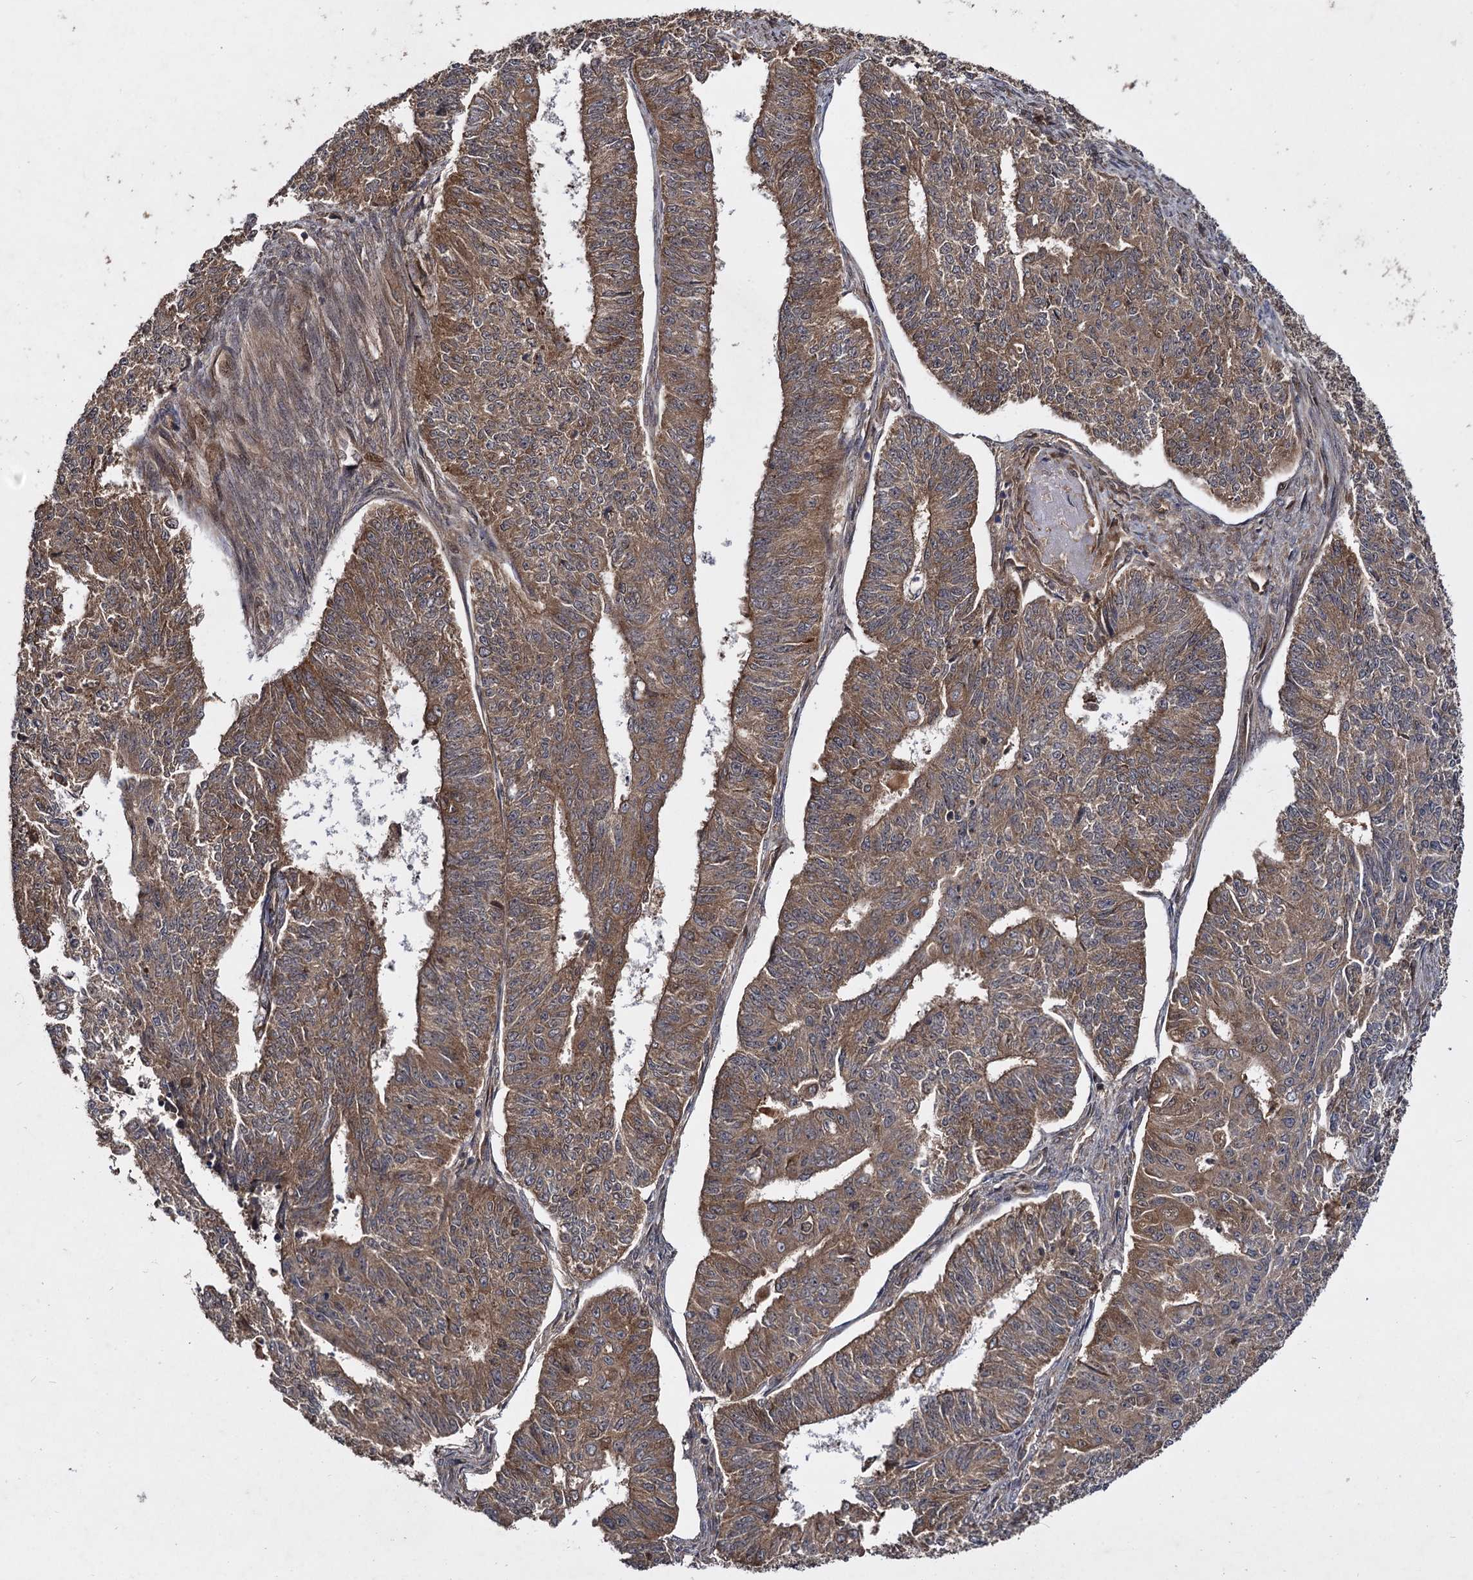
{"staining": {"intensity": "moderate", "quantity": ">75%", "location": "cytoplasmic/membranous"}, "tissue": "endometrial cancer", "cell_type": "Tumor cells", "image_type": "cancer", "snomed": [{"axis": "morphology", "description": "Adenocarcinoma, NOS"}, {"axis": "topography", "description": "Endometrium"}], "caption": "Immunohistochemistry (IHC) (DAB) staining of endometrial cancer (adenocarcinoma) demonstrates moderate cytoplasmic/membranous protein staining in approximately >75% of tumor cells.", "gene": "DCP1B", "patient": {"sex": "female", "age": 32}}